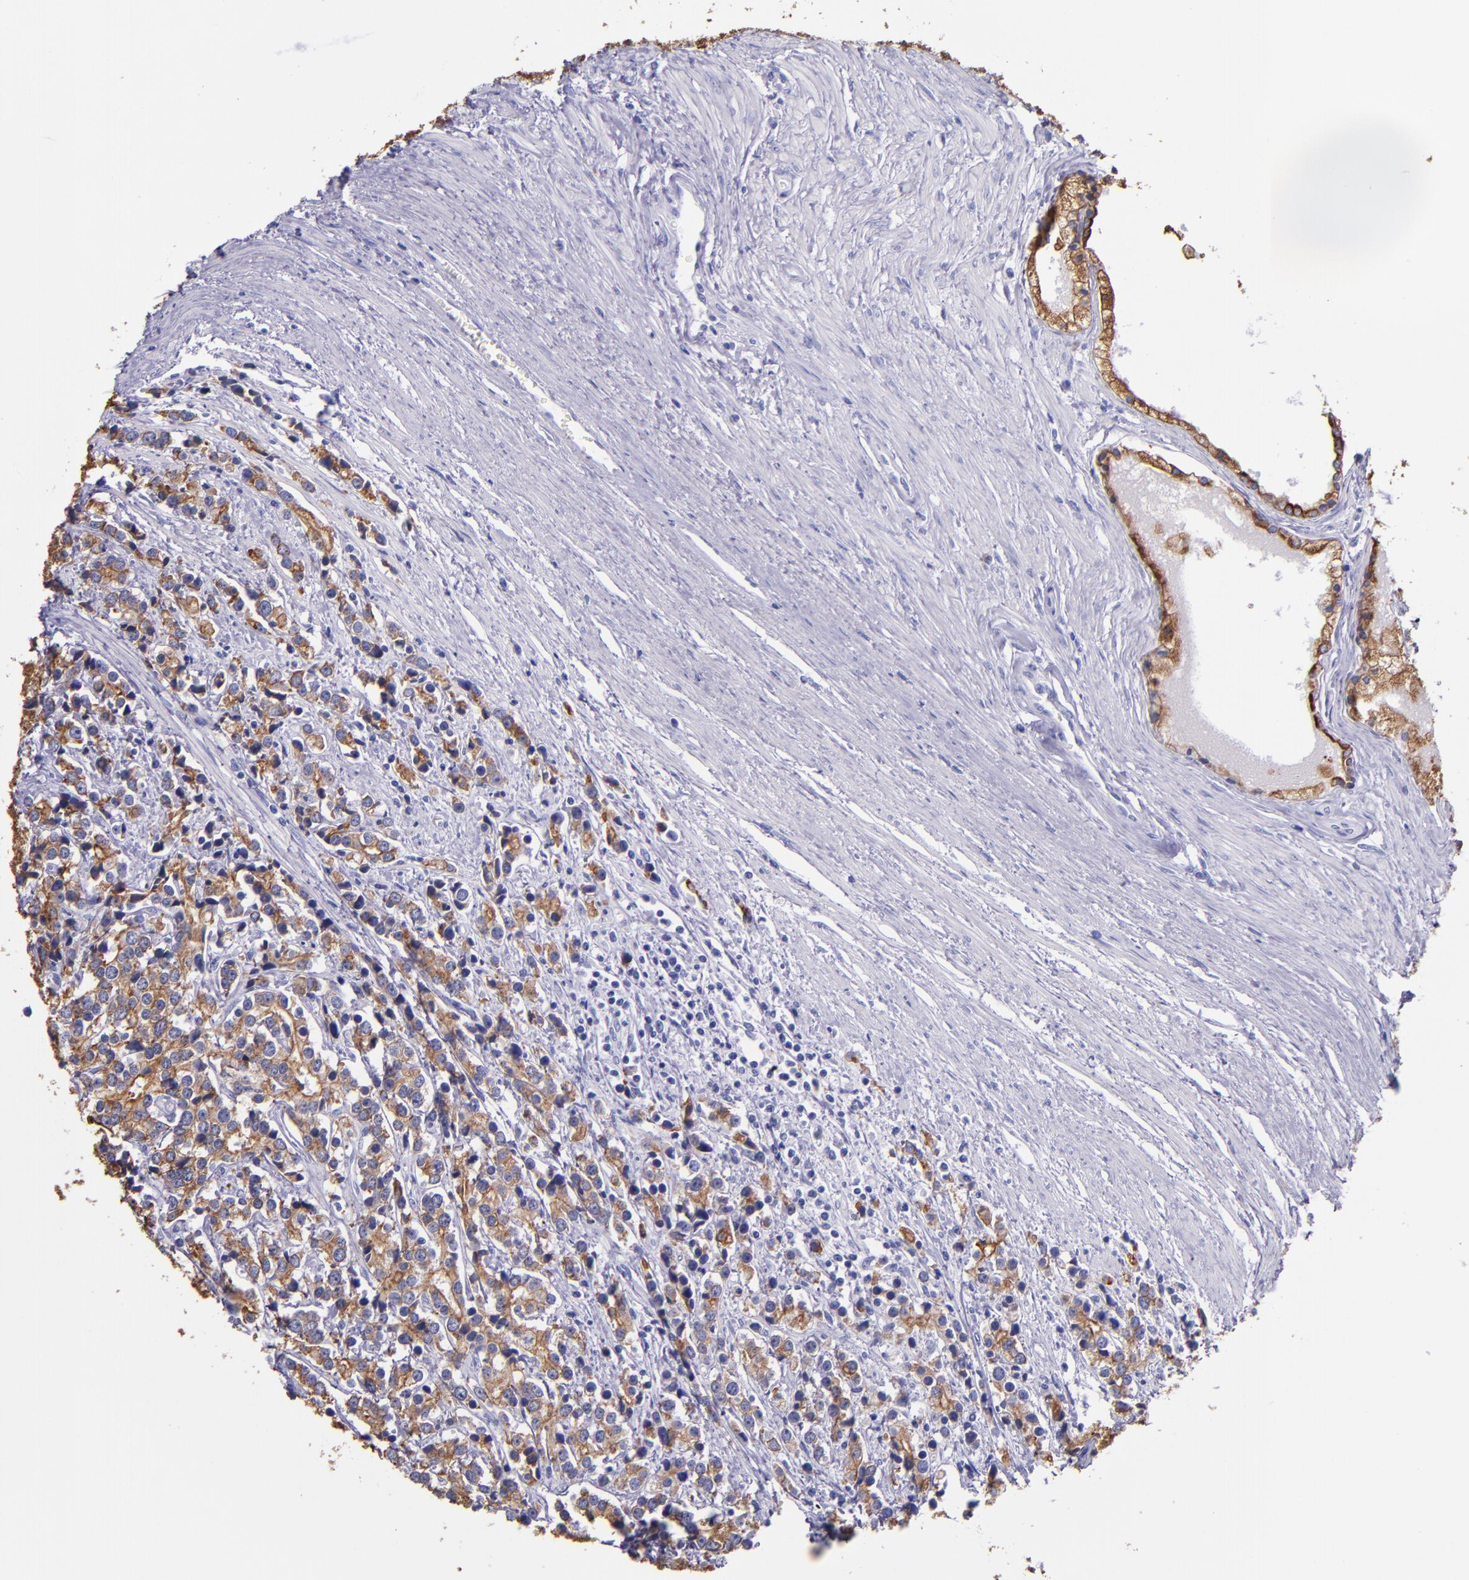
{"staining": {"intensity": "moderate", "quantity": ">75%", "location": "cytoplasmic/membranous"}, "tissue": "prostate cancer", "cell_type": "Tumor cells", "image_type": "cancer", "snomed": [{"axis": "morphology", "description": "Adenocarcinoma, High grade"}, {"axis": "topography", "description": "Prostate"}], "caption": "Brown immunohistochemical staining in prostate cancer (adenocarcinoma (high-grade)) shows moderate cytoplasmic/membranous staining in about >75% of tumor cells.", "gene": "KRT4", "patient": {"sex": "male", "age": 71}}